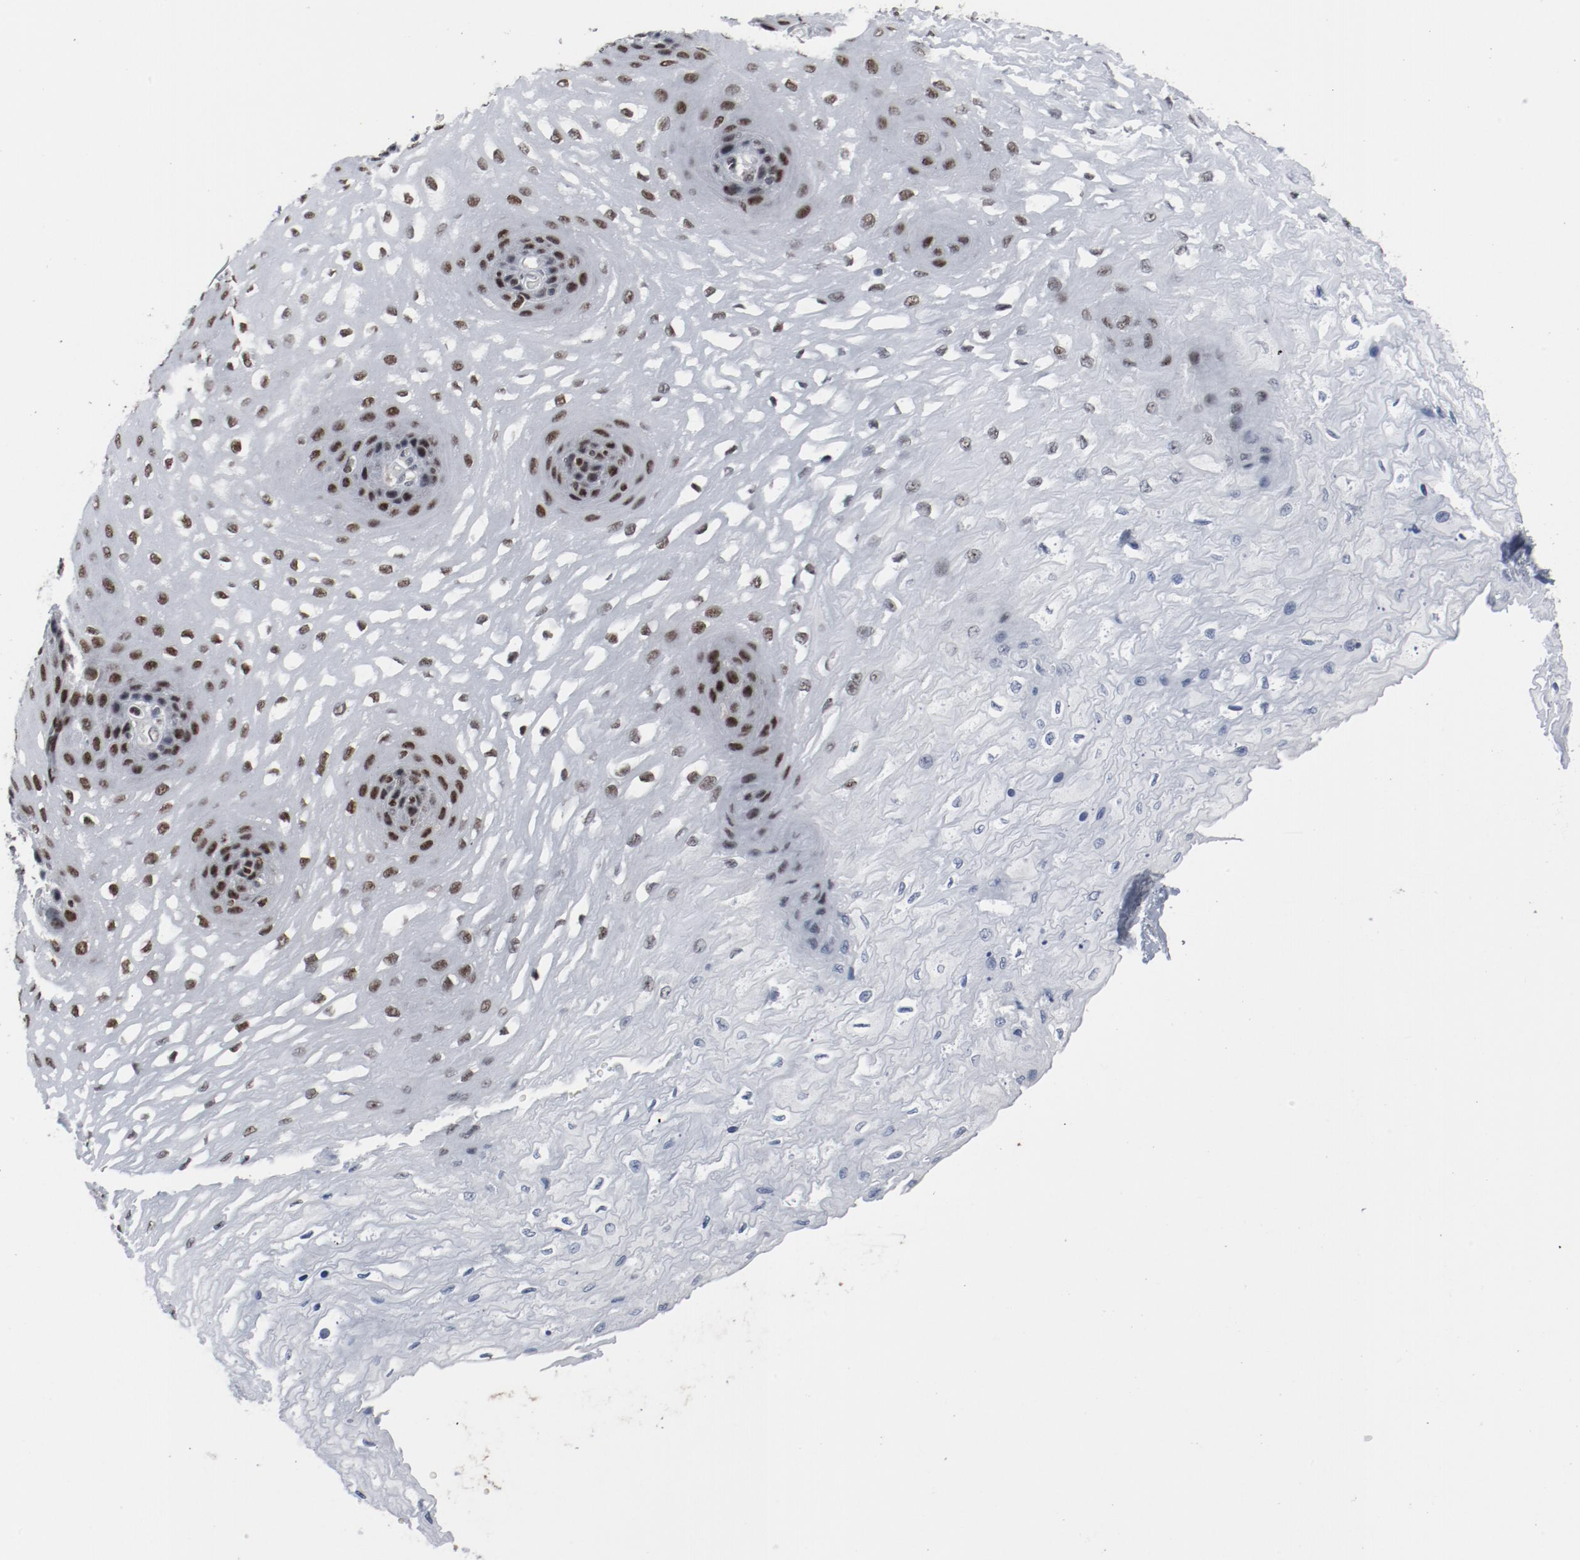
{"staining": {"intensity": "moderate", "quantity": "25%-75%", "location": "nuclear"}, "tissue": "esophagus", "cell_type": "Squamous epithelial cells", "image_type": "normal", "snomed": [{"axis": "morphology", "description": "Normal tissue, NOS"}, {"axis": "topography", "description": "Esophagus"}], "caption": "Squamous epithelial cells exhibit medium levels of moderate nuclear staining in about 25%-75% of cells in benign human esophagus. The staining was performed using DAB to visualize the protein expression in brown, while the nuclei were stained in blue with hematoxylin (Magnification: 20x).", "gene": "JMJD6", "patient": {"sex": "female", "age": 72}}